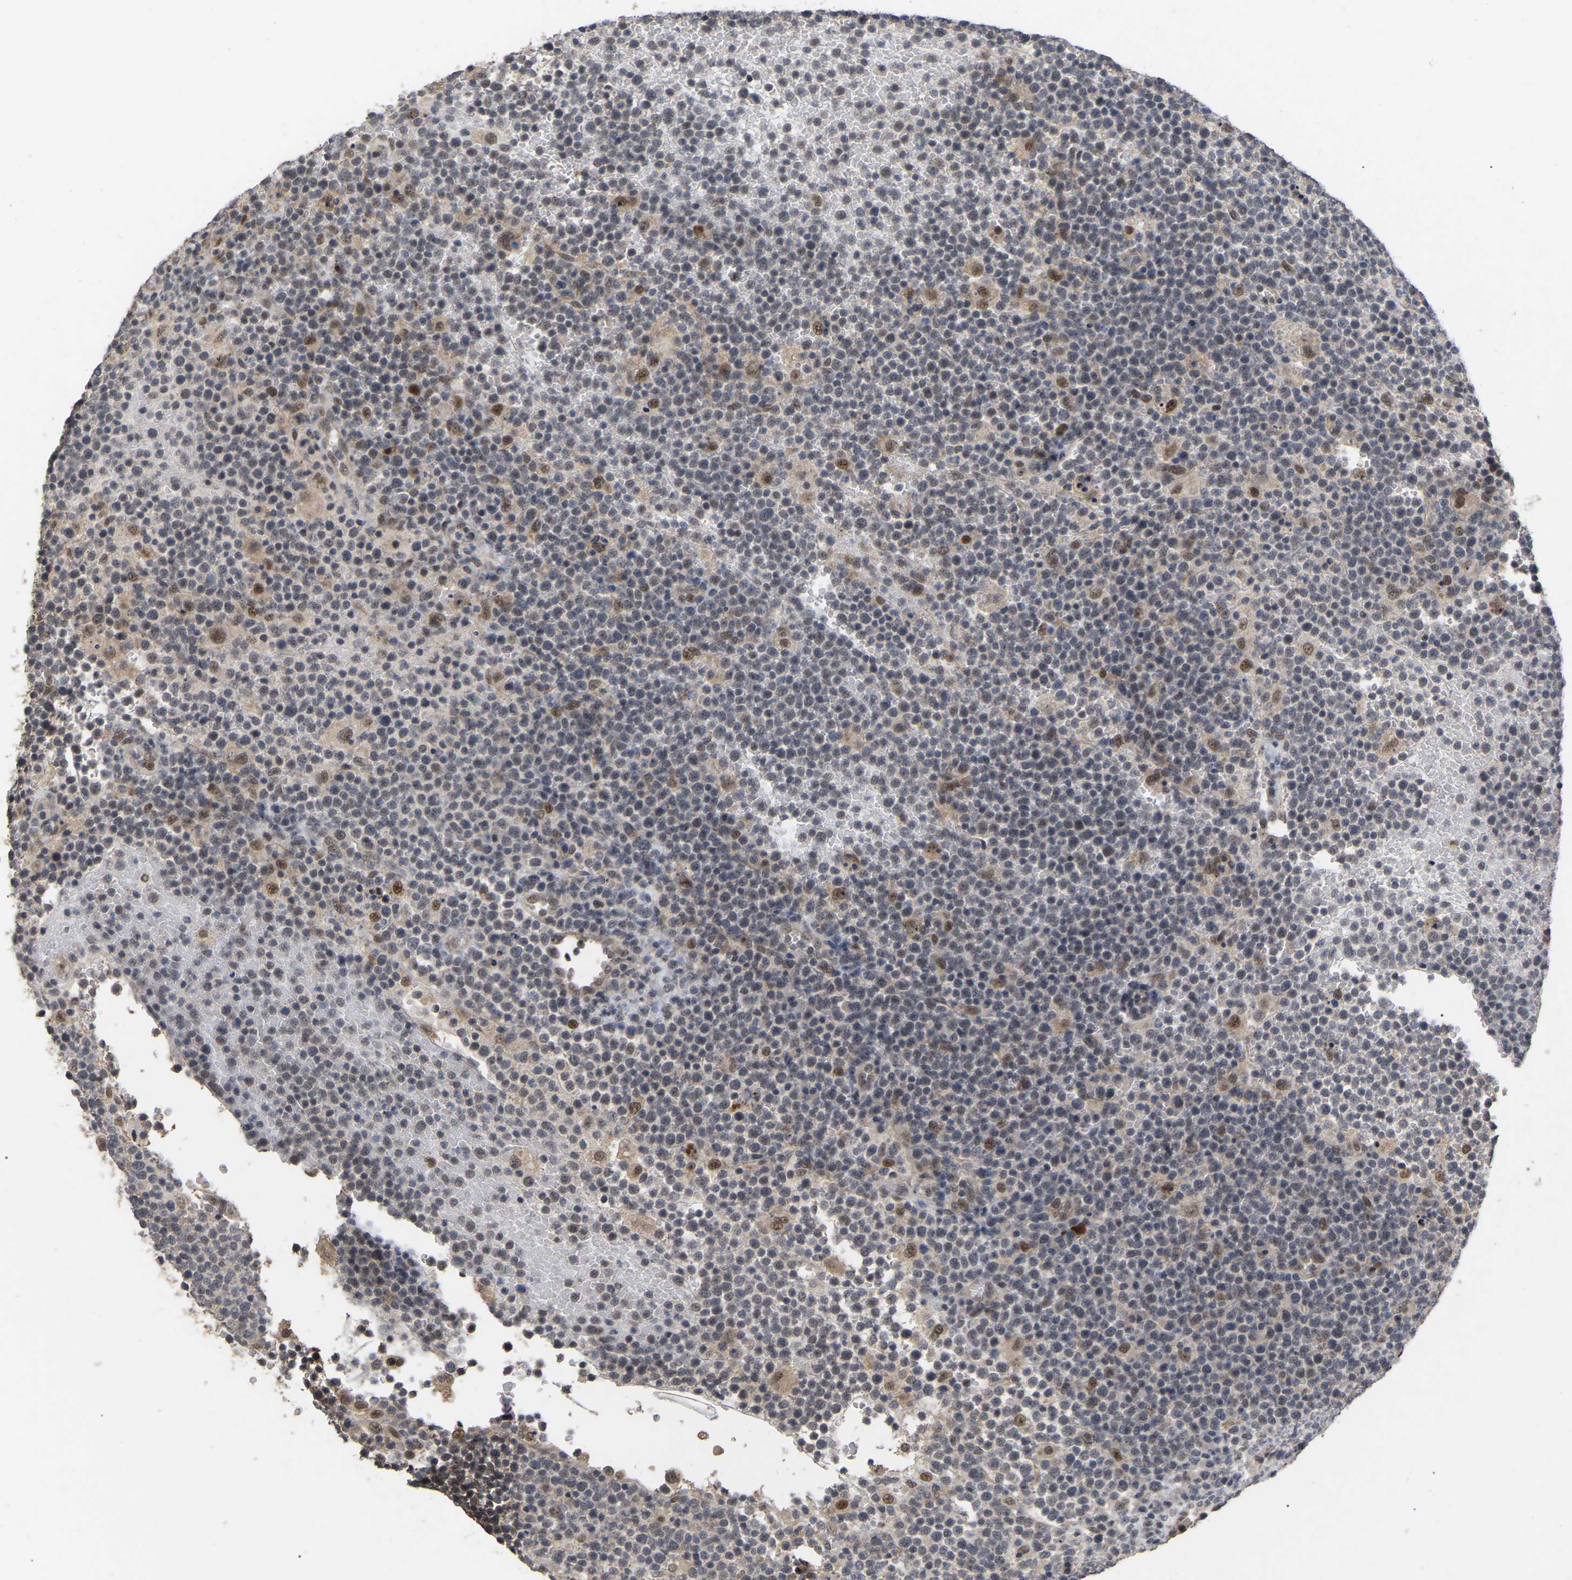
{"staining": {"intensity": "moderate", "quantity": "<25%", "location": "nuclear"}, "tissue": "lymphoma", "cell_type": "Tumor cells", "image_type": "cancer", "snomed": [{"axis": "morphology", "description": "Malignant lymphoma, non-Hodgkin's type, High grade"}, {"axis": "topography", "description": "Lymph node"}], "caption": "Protein analysis of malignant lymphoma, non-Hodgkin's type (high-grade) tissue reveals moderate nuclear expression in approximately <25% of tumor cells. (Stains: DAB in brown, nuclei in blue, Microscopy: brightfield microscopy at high magnification).", "gene": "JAZF1", "patient": {"sex": "male", "age": 61}}